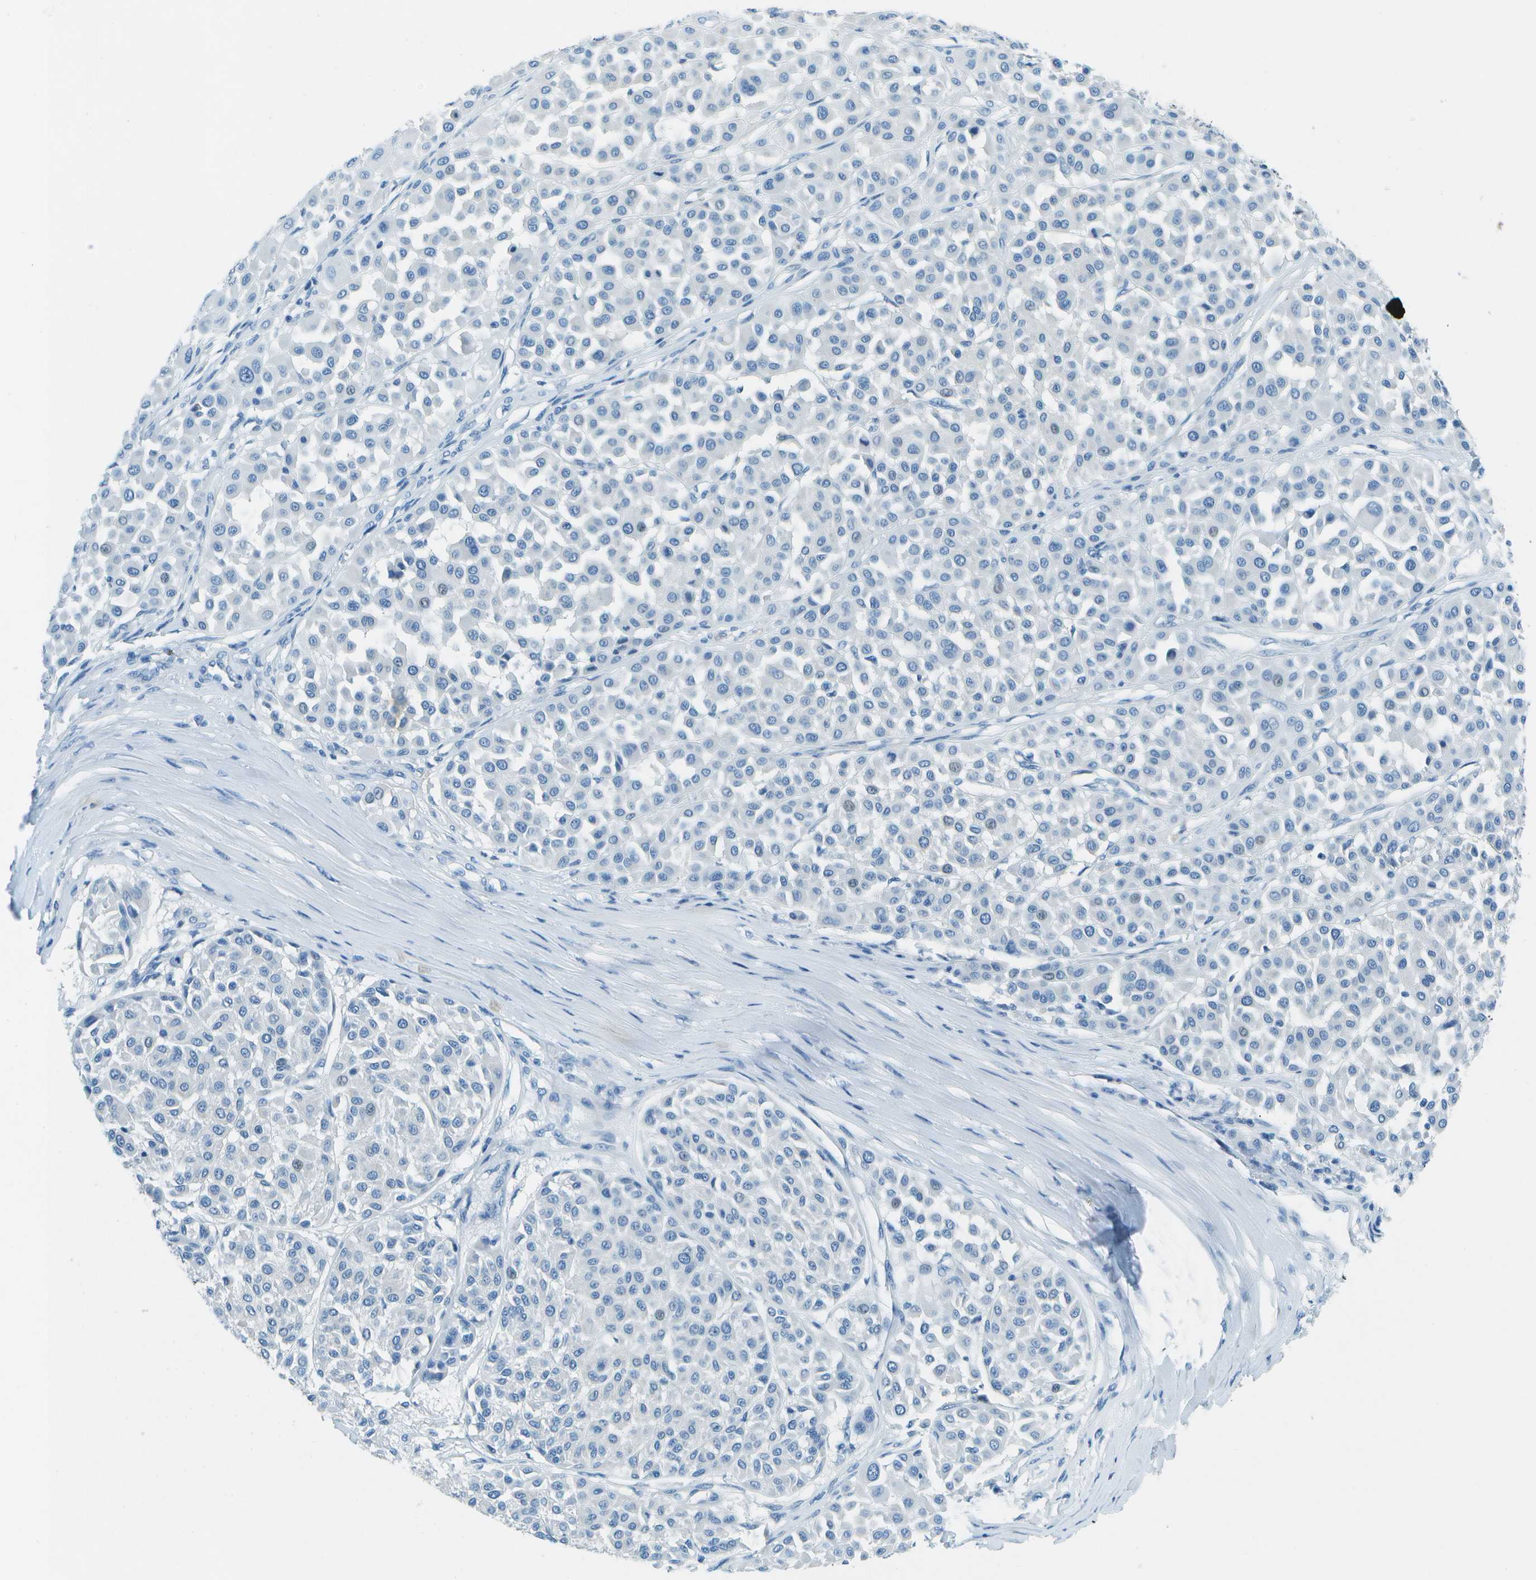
{"staining": {"intensity": "negative", "quantity": "none", "location": "none"}, "tissue": "melanoma", "cell_type": "Tumor cells", "image_type": "cancer", "snomed": [{"axis": "morphology", "description": "Malignant melanoma, Metastatic site"}, {"axis": "topography", "description": "Soft tissue"}], "caption": "This is an immunohistochemistry image of malignant melanoma (metastatic site). There is no positivity in tumor cells.", "gene": "SLC16A10", "patient": {"sex": "male", "age": 41}}